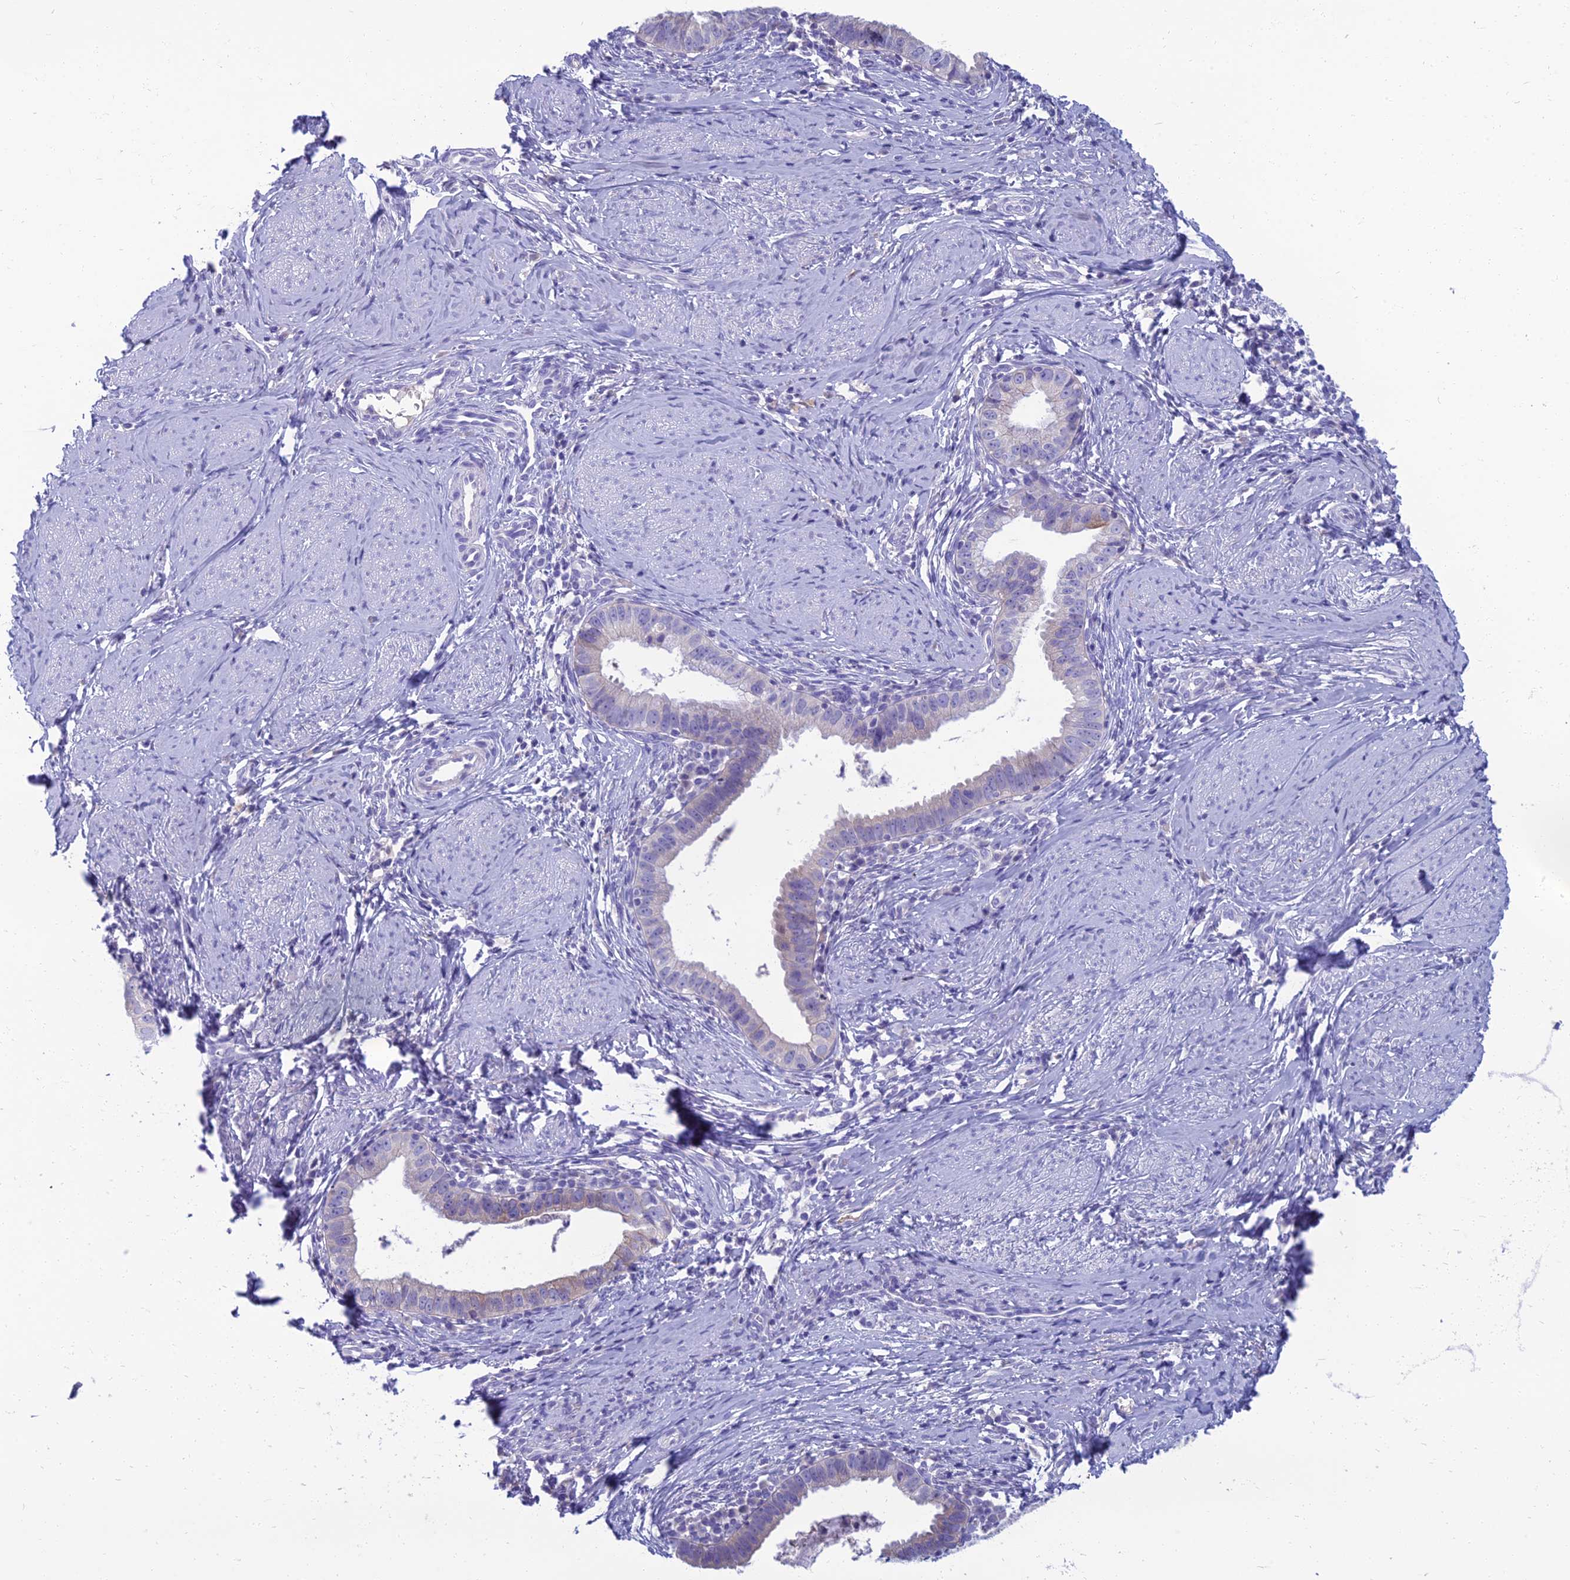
{"staining": {"intensity": "negative", "quantity": "none", "location": "none"}, "tissue": "cervical cancer", "cell_type": "Tumor cells", "image_type": "cancer", "snomed": [{"axis": "morphology", "description": "Adenocarcinoma, NOS"}, {"axis": "topography", "description": "Cervix"}], "caption": "Immunohistochemistry of human adenocarcinoma (cervical) demonstrates no expression in tumor cells.", "gene": "SPTLC3", "patient": {"sex": "female", "age": 36}}